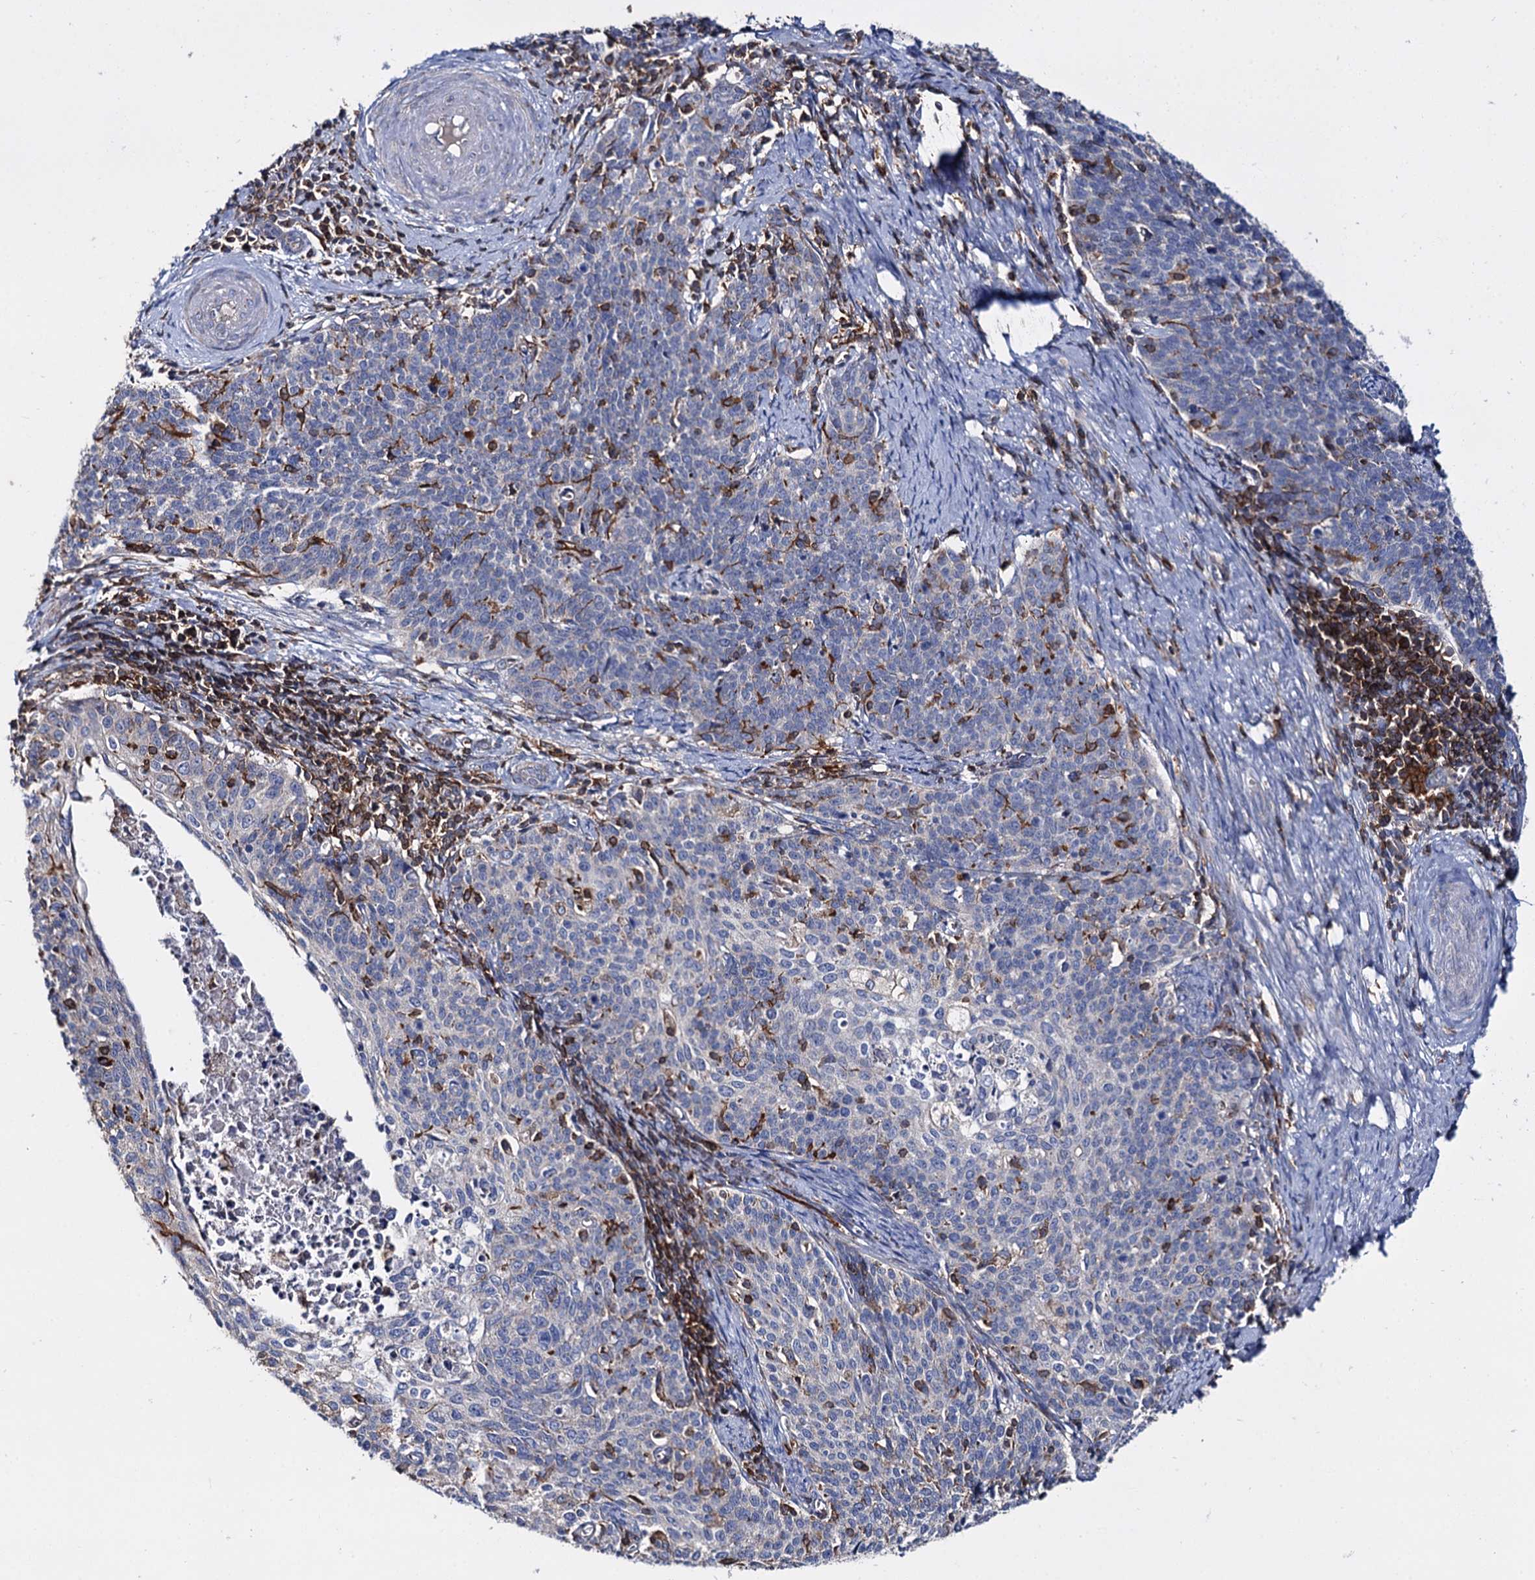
{"staining": {"intensity": "negative", "quantity": "none", "location": "none"}, "tissue": "cervical cancer", "cell_type": "Tumor cells", "image_type": "cancer", "snomed": [{"axis": "morphology", "description": "Squamous cell carcinoma, NOS"}, {"axis": "topography", "description": "Cervix"}], "caption": "Squamous cell carcinoma (cervical) was stained to show a protein in brown. There is no significant expression in tumor cells. (DAB (3,3'-diaminobenzidine) immunohistochemistry, high magnification).", "gene": "UBASH3B", "patient": {"sex": "female", "age": 39}}